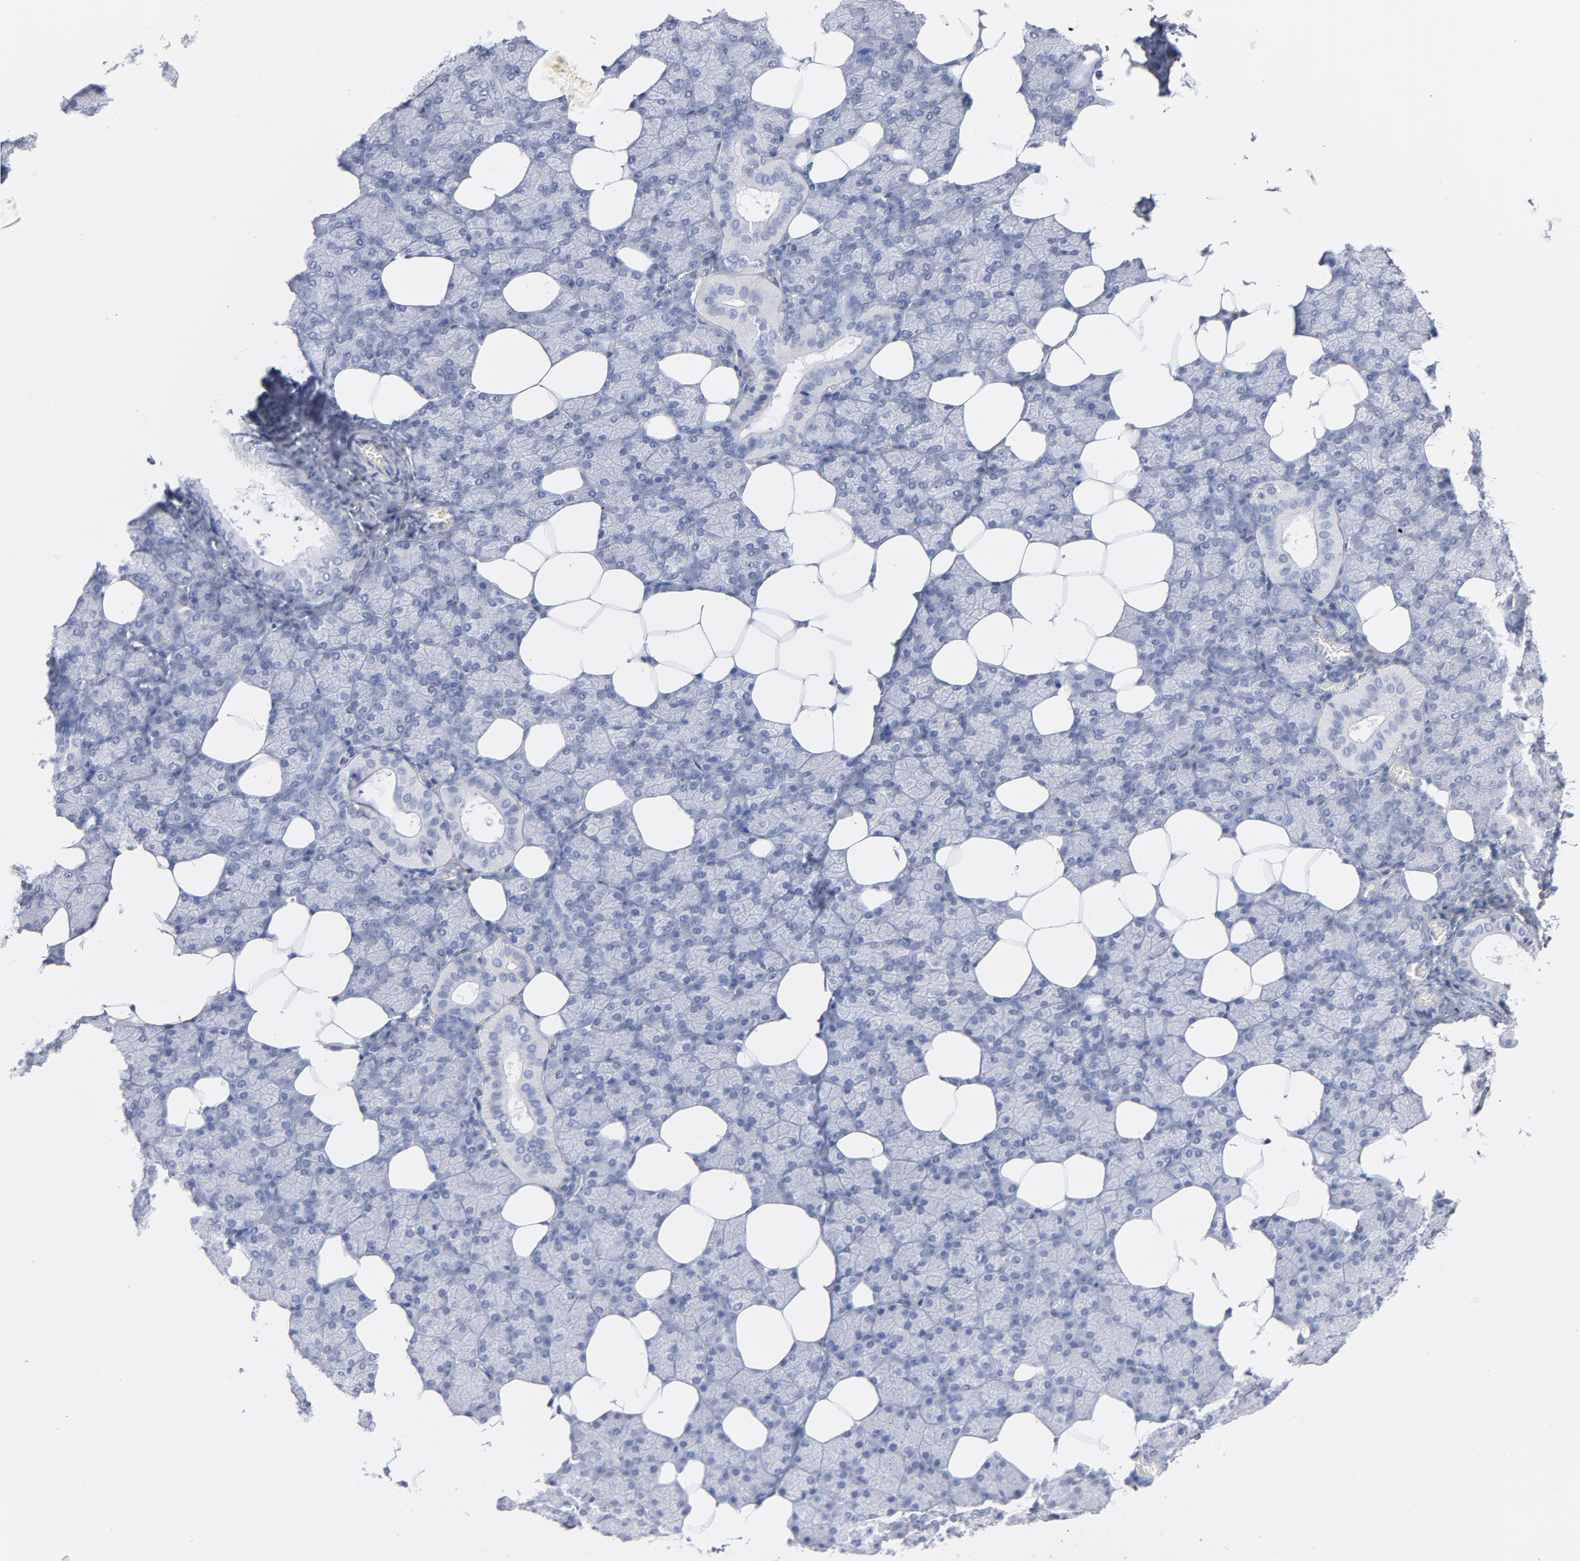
{"staining": {"intensity": "negative", "quantity": "none", "location": "none"}, "tissue": "salivary gland", "cell_type": "Glandular cells", "image_type": "normal", "snomed": [{"axis": "morphology", "description": "Normal tissue, NOS"}, {"axis": "topography", "description": "Lymph node"}, {"axis": "topography", "description": "Salivary gland"}], "caption": "This is an immunohistochemistry (IHC) histopathology image of normal salivary gland. There is no staining in glandular cells.", "gene": "P2RY8", "patient": {"sex": "male", "age": 8}}